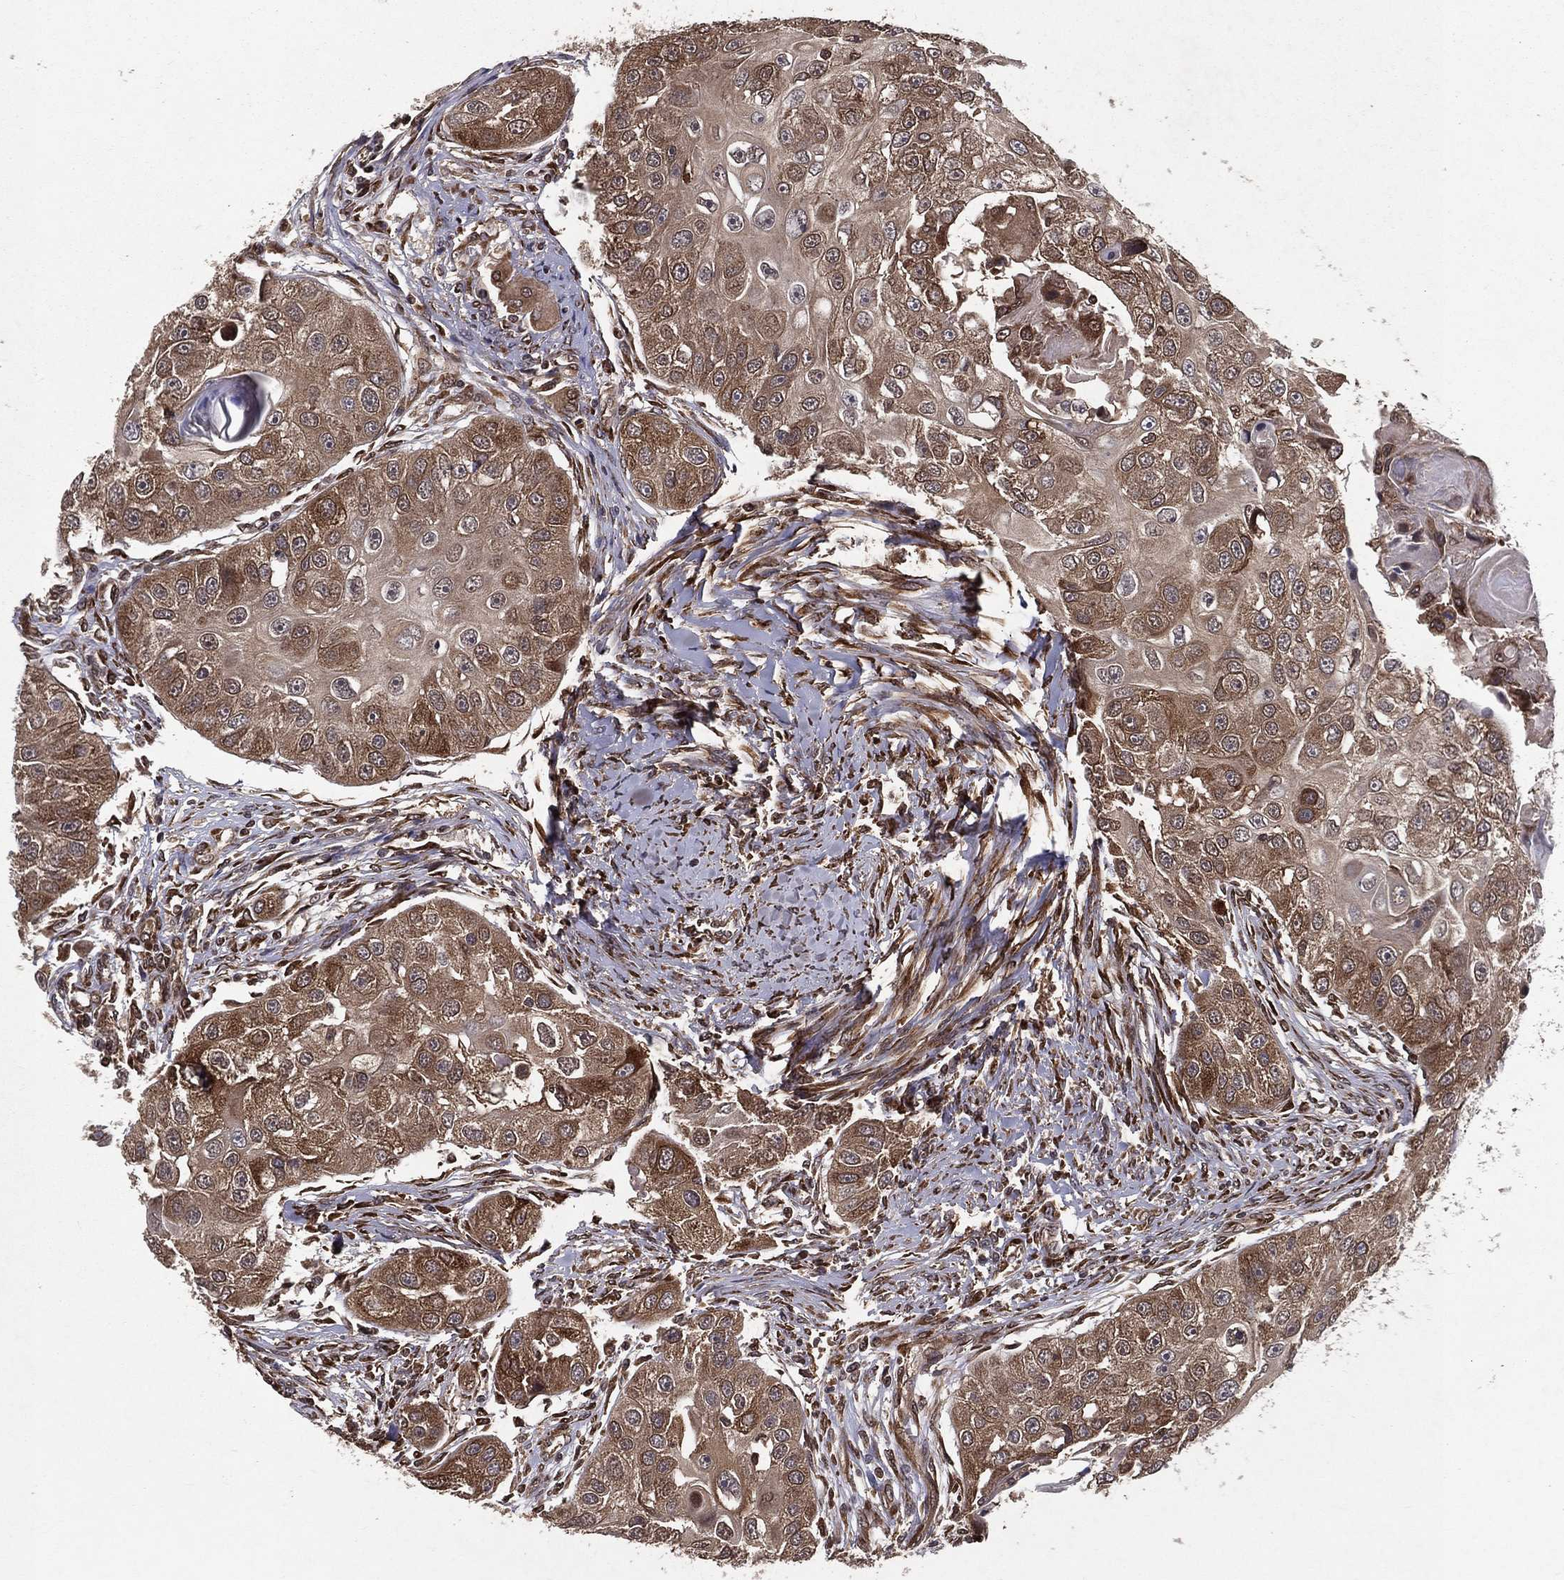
{"staining": {"intensity": "moderate", "quantity": ">75%", "location": "cytoplasmic/membranous,nuclear"}, "tissue": "head and neck cancer", "cell_type": "Tumor cells", "image_type": "cancer", "snomed": [{"axis": "morphology", "description": "Normal tissue, NOS"}, {"axis": "morphology", "description": "Squamous cell carcinoma, NOS"}, {"axis": "topography", "description": "Skeletal muscle"}, {"axis": "topography", "description": "Head-Neck"}], "caption": "Human squamous cell carcinoma (head and neck) stained with a protein marker reveals moderate staining in tumor cells.", "gene": "CERS2", "patient": {"sex": "male", "age": 51}}